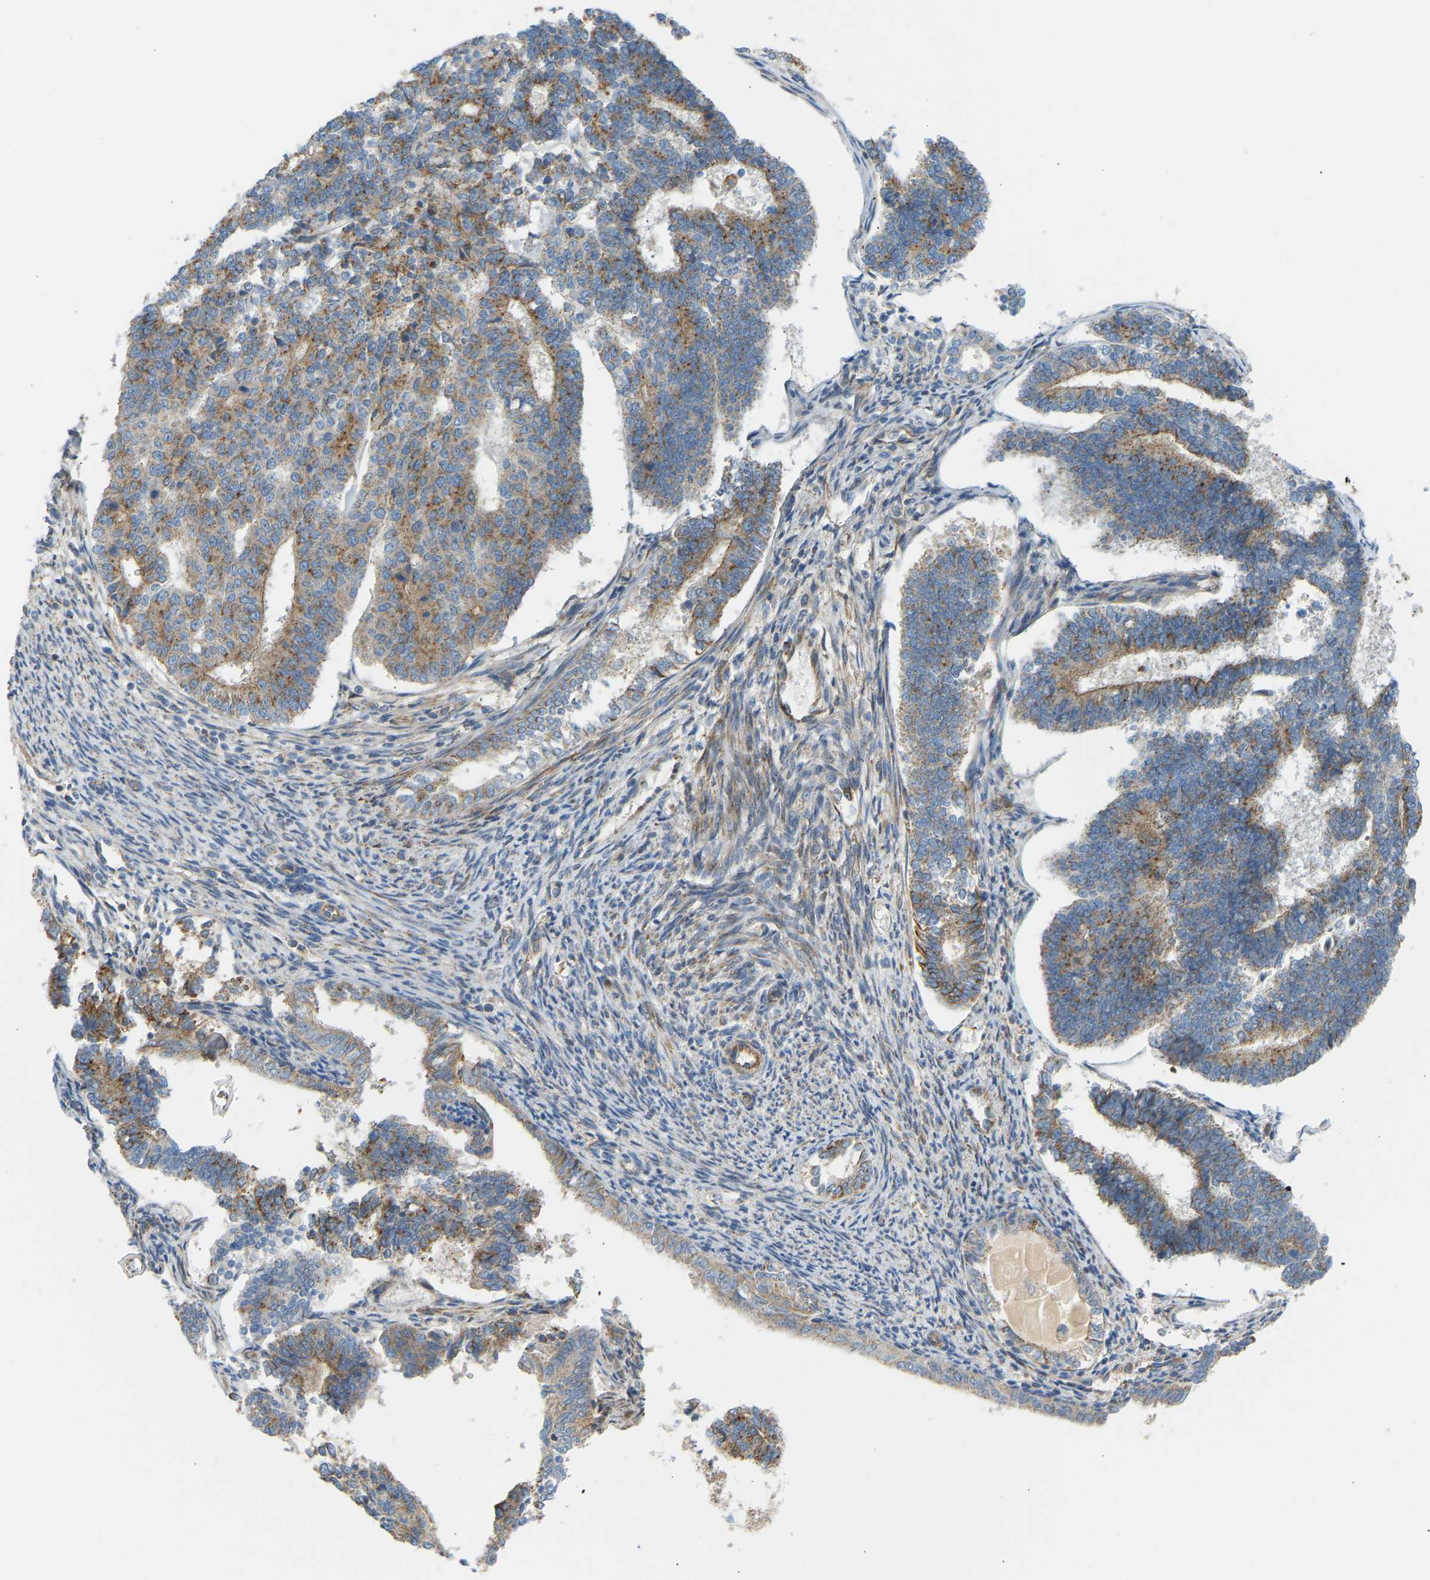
{"staining": {"intensity": "moderate", "quantity": ">75%", "location": "cytoplasmic/membranous"}, "tissue": "endometrial cancer", "cell_type": "Tumor cells", "image_type": "cancer", "snomed": [{"axis": "morphology", "description": "Adenocarcinoma, NOS"}, {"axis": "topography", "description": "Endometrium"}], "caption": "Approximately >75% of tumor cells in endometrial cancer (adenocarcinoma) exhibit moderate cytoplasmic/membranous protein positivity as visualized by brown immunohistochemical staining.", "gene": "YIPF2", "patient": {"sex": "female", "age": 70}}